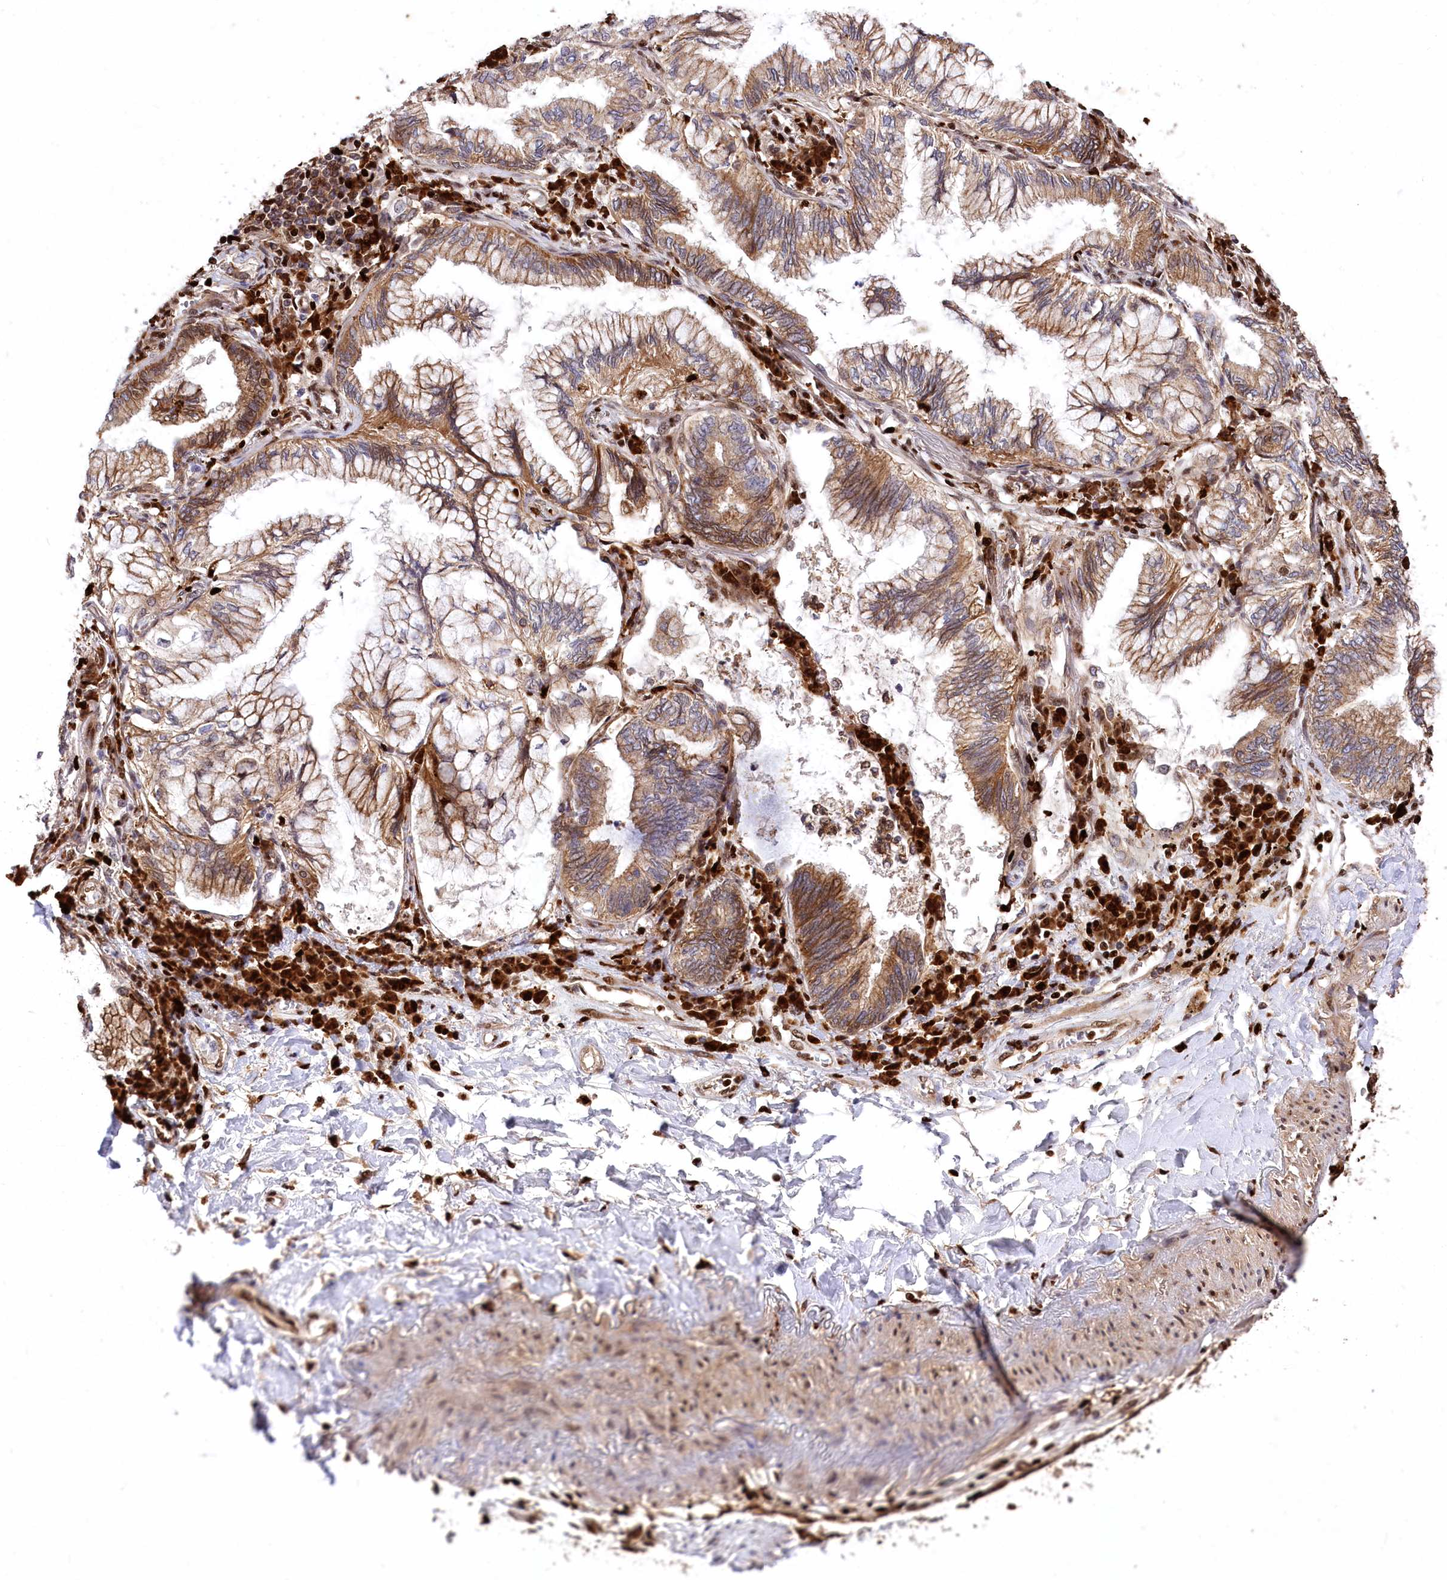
{"staining": {"intensity": "moderate", "quantity": "25%-75%", "location": "cytoplasmic/membranous"}, "tissue": "lung cancer", "cell_type": "Tumor cells", "image_type": "cancer", "snomed": [{"axis": "morphology", "description": "Adenocarcinoma, NOS"}, {"axis": "topography", "description": "Lung"}], "caption": "This histopathology image exhibits immunohistochemistry (IHC) staining of lung cancer (adenocarcinoma), with medium moderate cytoplasmic/membranous expression in approximately 25%-75% of tumor cells.", "gene": "FIGN", "patient": {"sex": "female", "age": 70}}